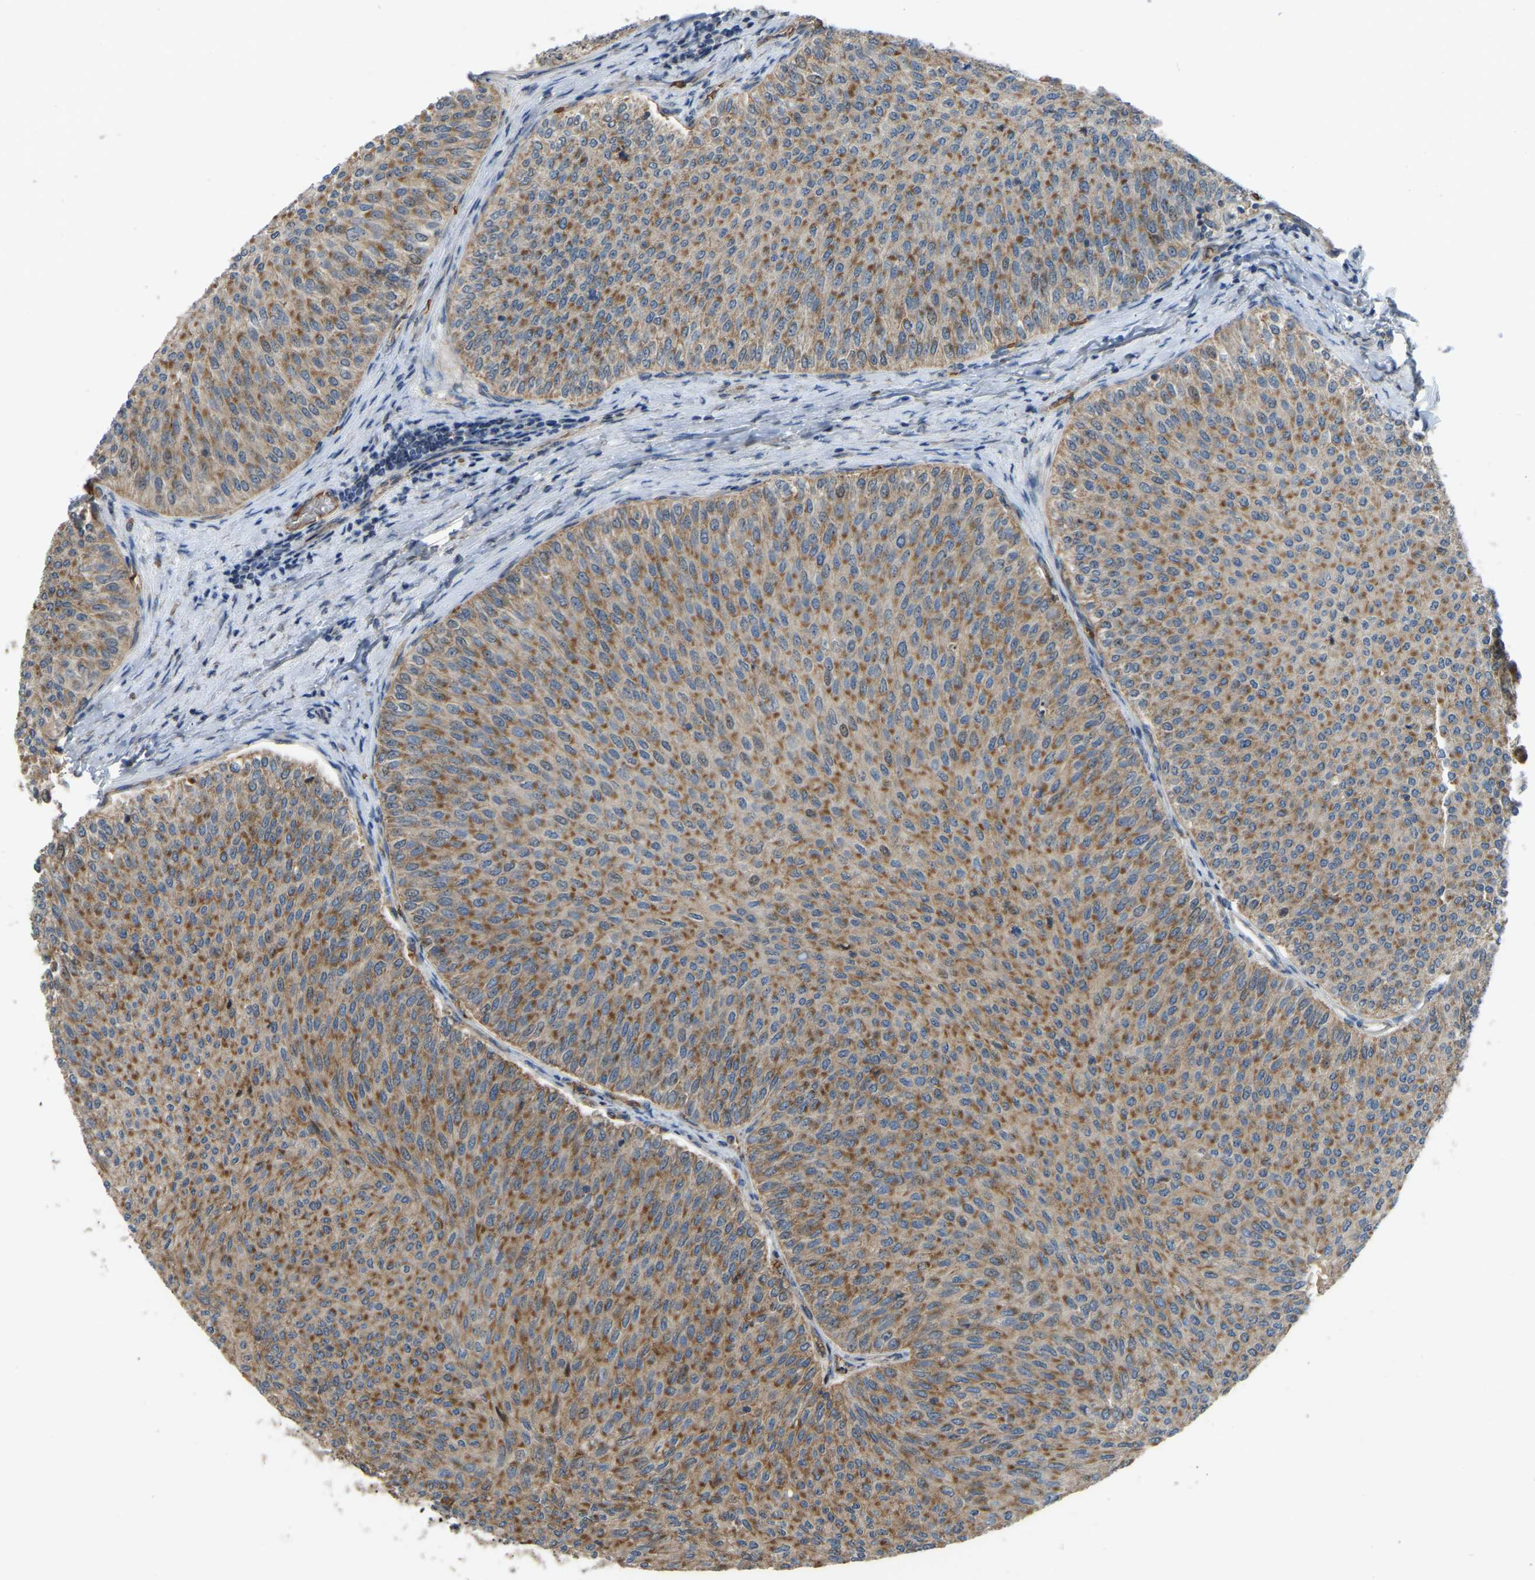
{"staining": {"intensity": "moderate", "quantity": ">75%", "location": "cytoplasmic/membranous,nuclear"}, "tissue": "urothelial cancer", "cell_type": "Tumor cells", "image_type": "cancer", "snomed": [{"axis": "morphology", "description": "Urothelial carcinoma, Low grade"}, {"axis": "topography", "description": "Urinary bladder"}], "caption": "An image of human urothelial carcinoma (low-grade) stained for a protein displays moderate cytoplasmic/membranous and nuclear brown staining in tumor cells.", "gene": "C21orf91", "patient": {"sex": "male", "age": 78}}